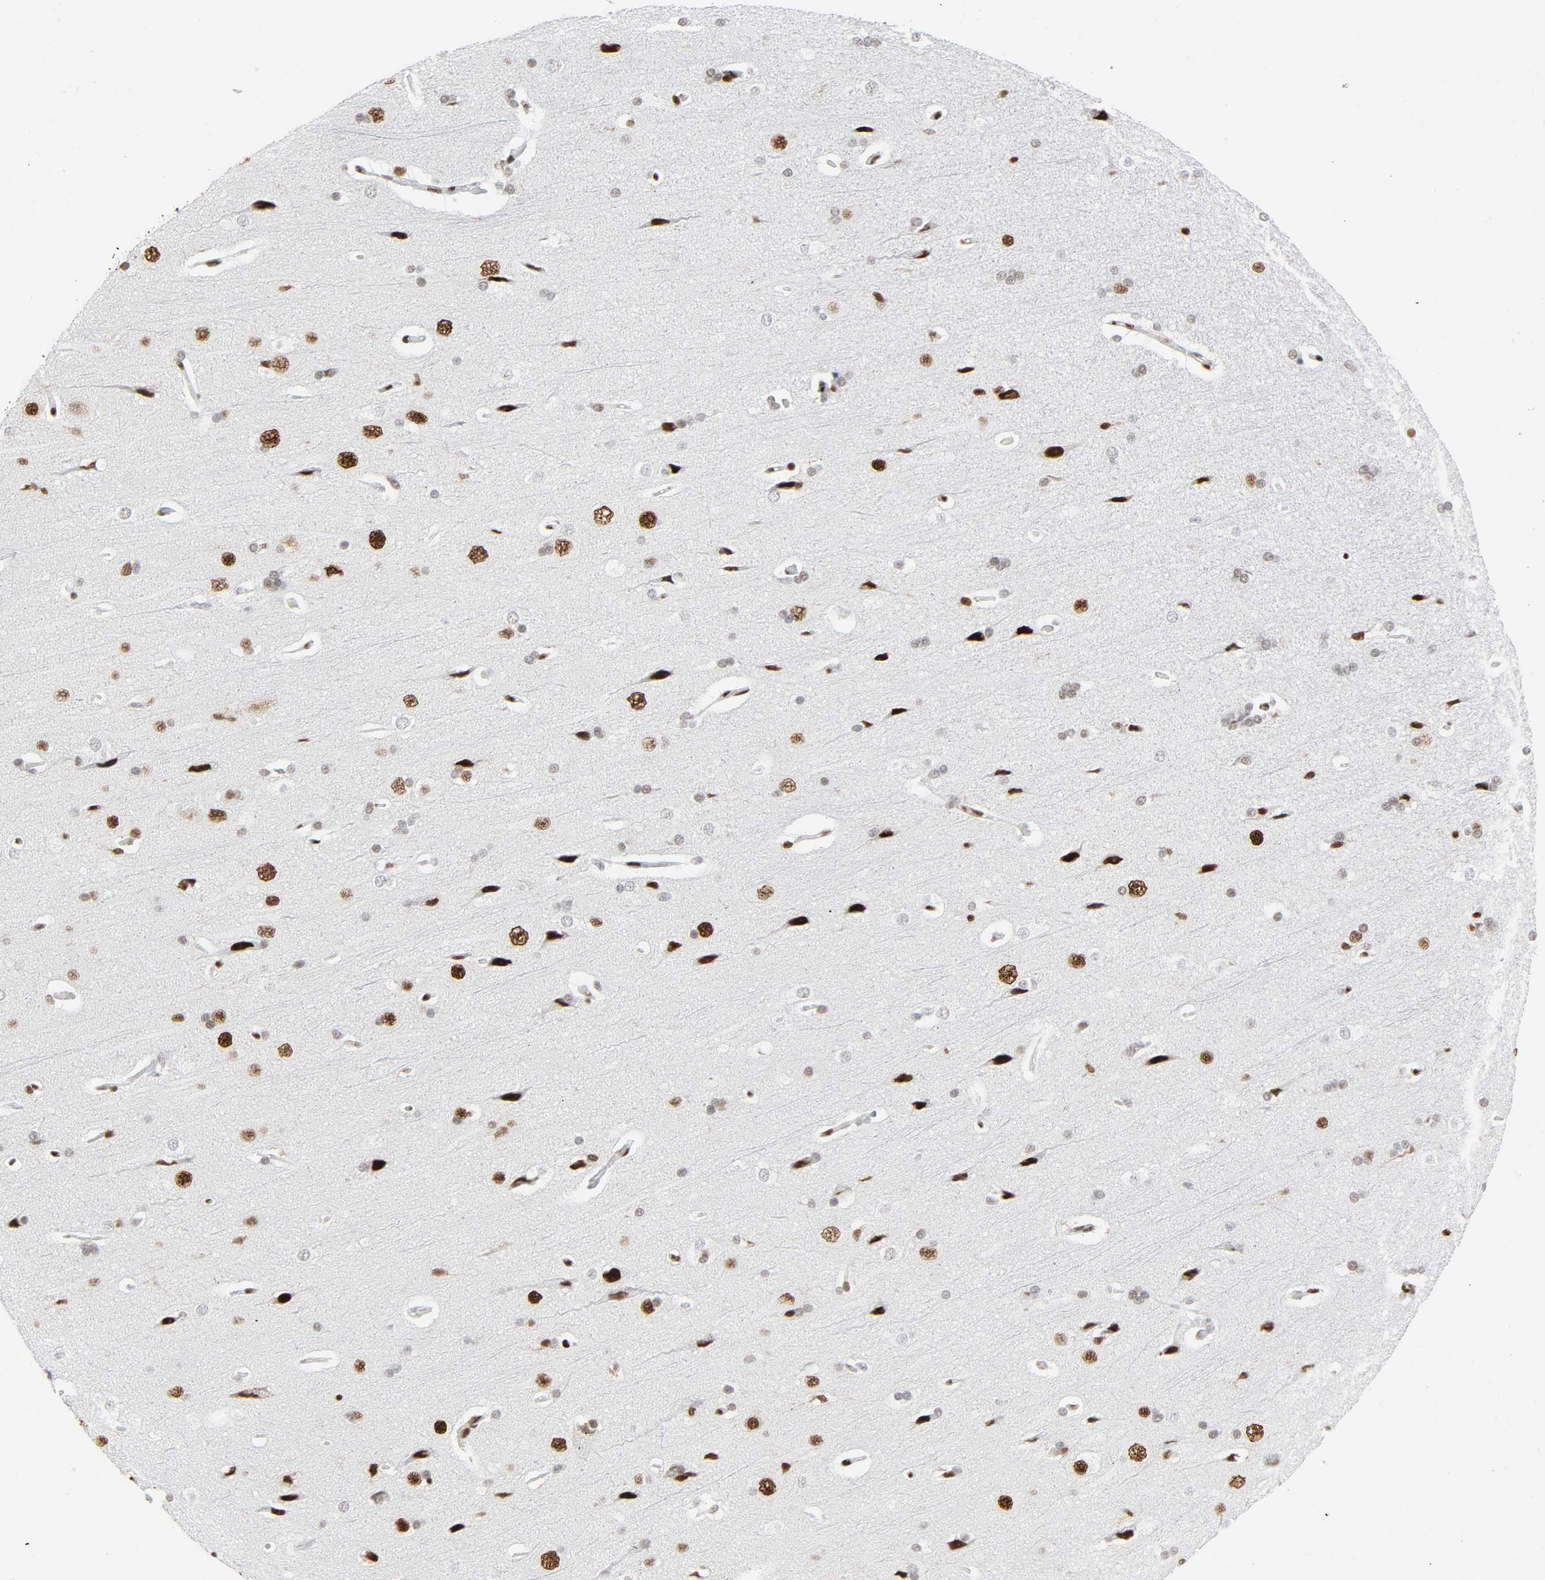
{"staining": {"intensity": "moderate", "quantity": "25%-75%", "location": "nuclear"}, "tissue": "cerebral cortex", "cell_type": "Endothelial cells", "image_type": "normal", "snomed": [{"axis": "morphology", "description": "Normal tissue, NOS"}, {"axis": "topography", "description": "Cerebral cortex"}], "caption": "A micrograph of cerebral cortex stained for a protein demonstrates moderate nuclear brown staining in endothelial cells.", "gene": "WAS", "patient": {"sex": "male", "age": 62}}